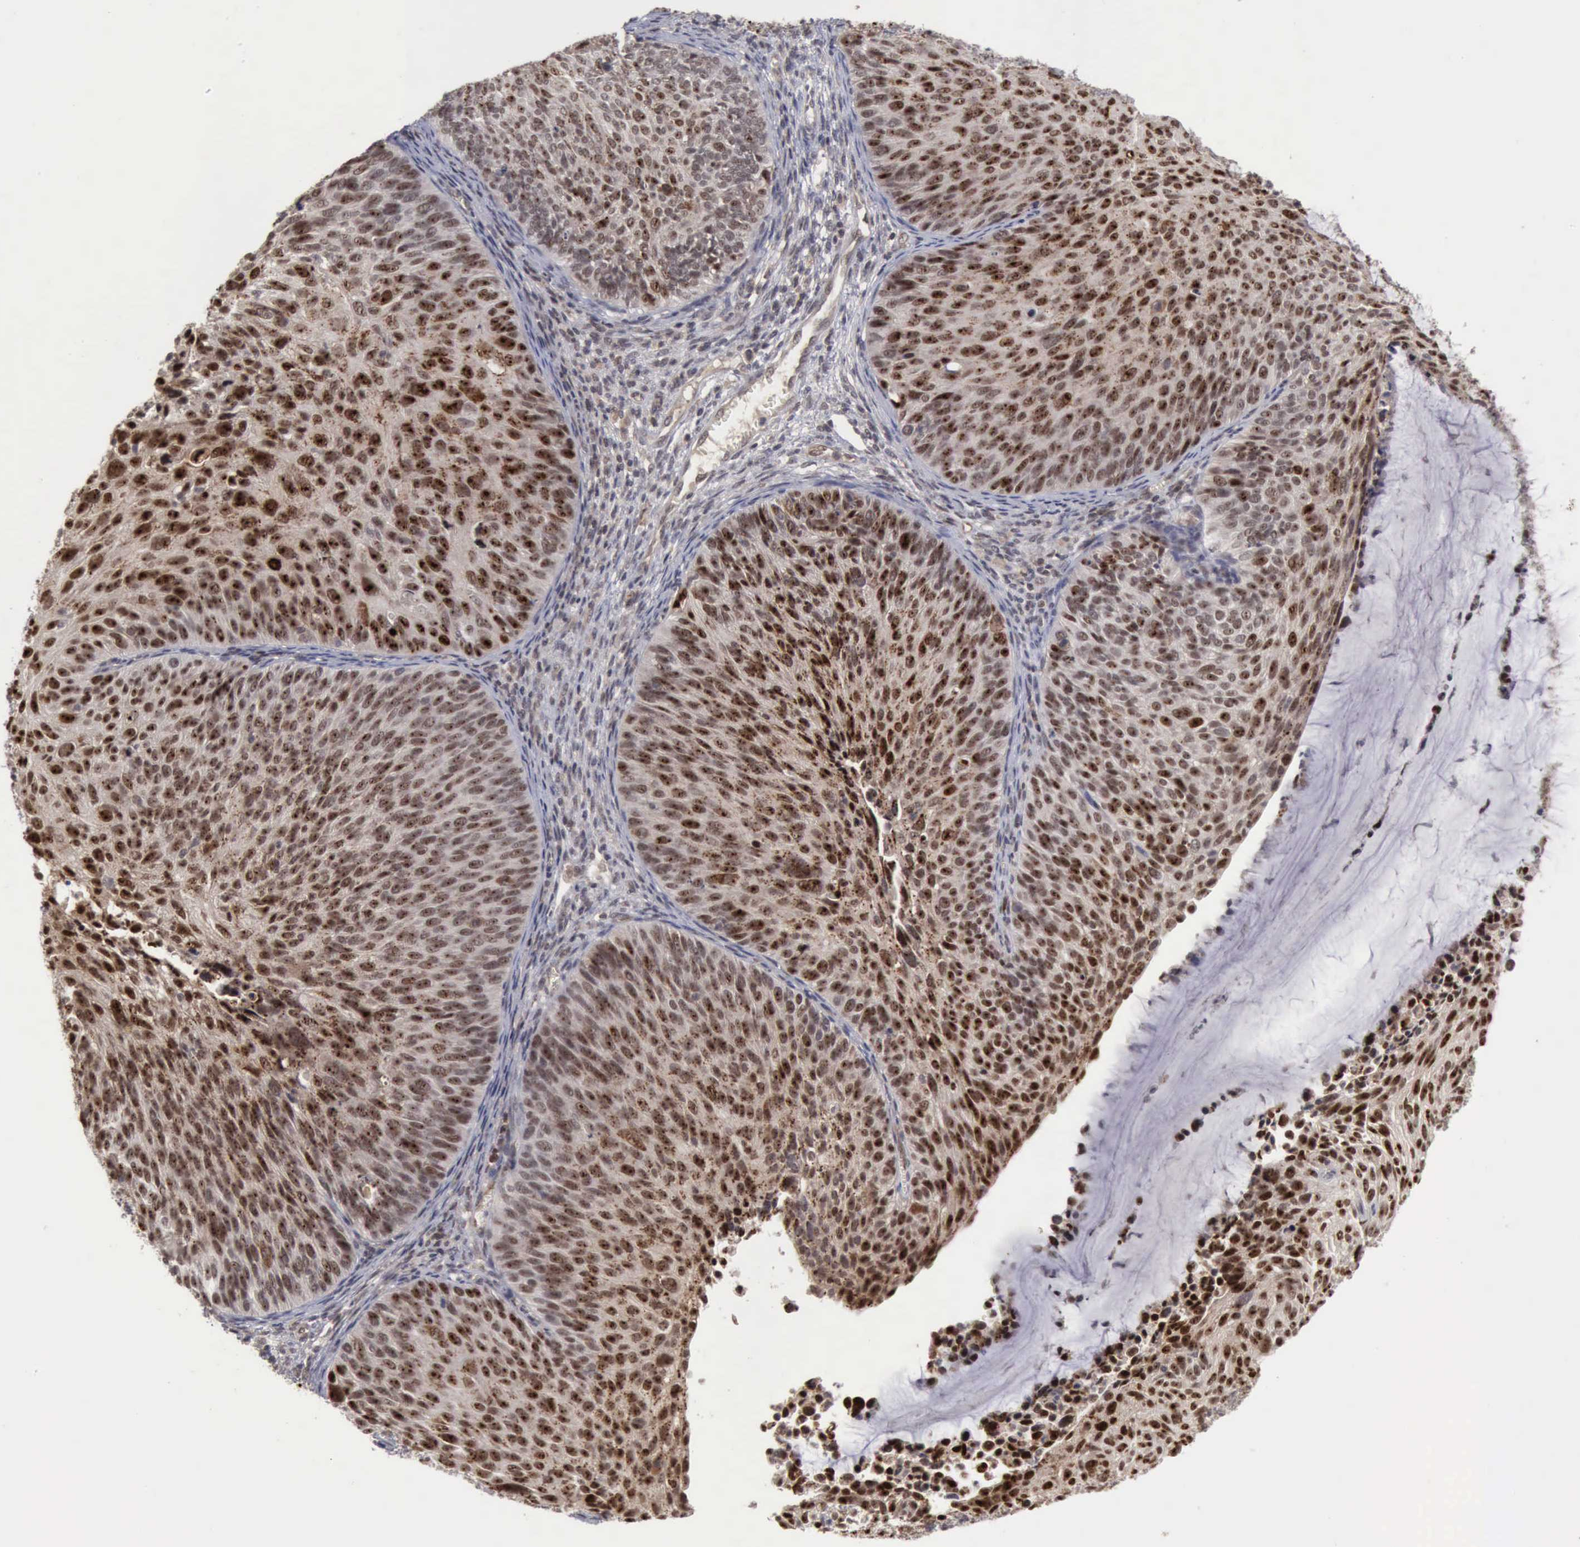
{"staining": {"intensity": "strong", "quantity": ">75%", "location": "cytoplasmic/membranous,nuclear"}, "tissue": "cervical cancer", "cell_type": "Tumor cells", "image_type": "cancer", "snomed": [{"axis": "morphology", "description": "Squamous cell carcinoma, NOS"}, {"axis": "topography", "description": "Cervix"}], "caption": "A micrograph of cervical cancer stained for a protein shows strong cytoplasmic/membranous and nuclear brown staining in tumor cells.", "gene": "CDKN2A", "patient": {"sex": "female", "age": 36}}